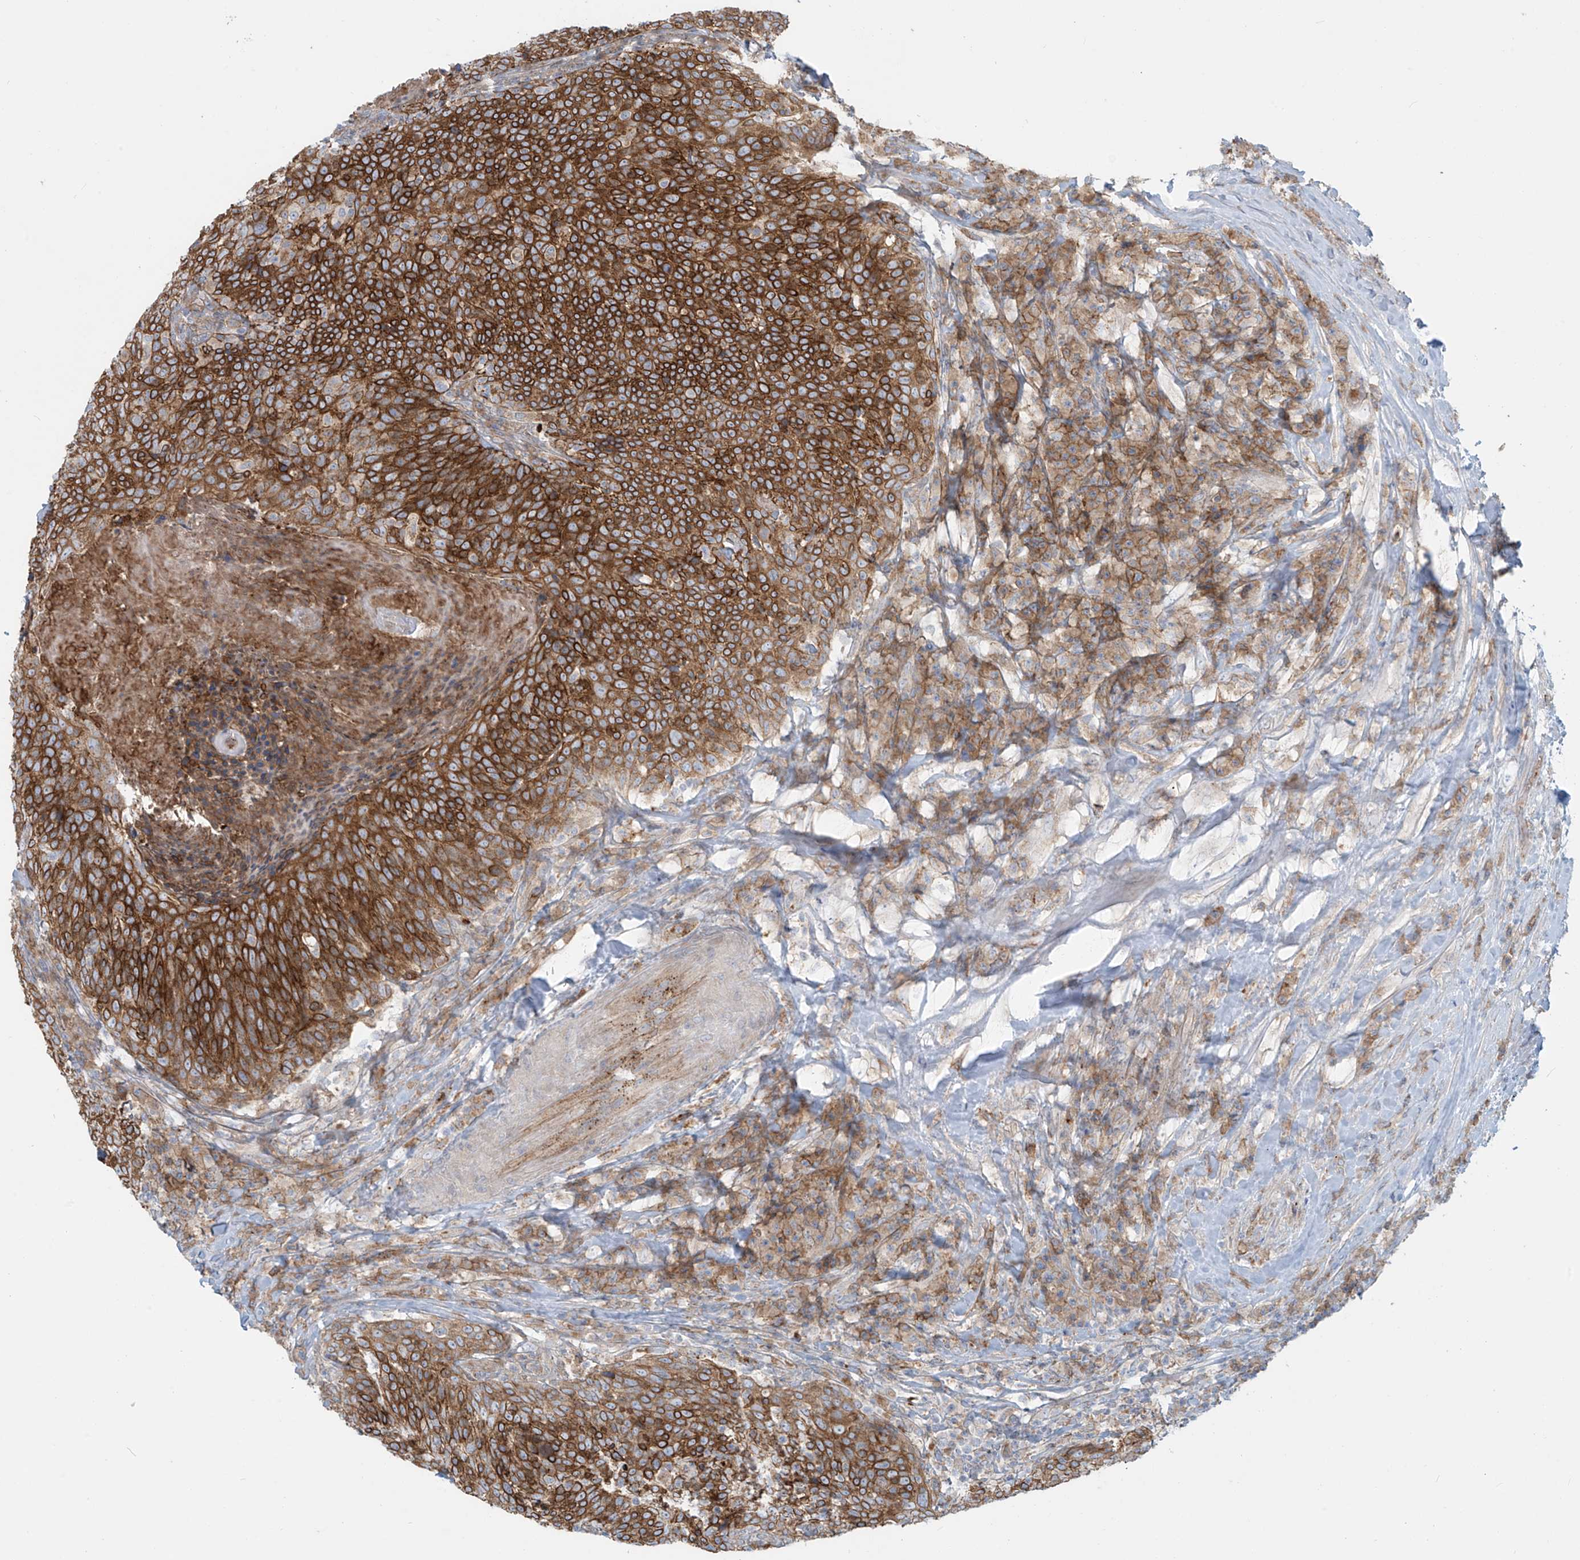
{"staining": {"intensity": "strong", "quantity": ">75%", "location": "cytoplasmic/membranous"}, "tissue": "head and neck cancer", "cell_type": "Tumor cells", "image_type": "cancer", "snomed": [{"axis": "morphology", "description": "Squamous cell carcinoma, NOS"}, {"axis": "morphology", "description": "Squamous cell carcinoma, metastatic, NOS"}, {"axis": "topography", "description": "Lymph node"}, {"axis": "topography", "description": "Head-Neck"}], "caption": "Head and neck cancer (squamous cell carcinoma) tissue shows strong cytoplasmic/membranous expression in approximately >75% of tumor cells, visualized by immunohistochemistry.", "gene": "LZTS3", "patient": {"sex": "male", "age": 62}}